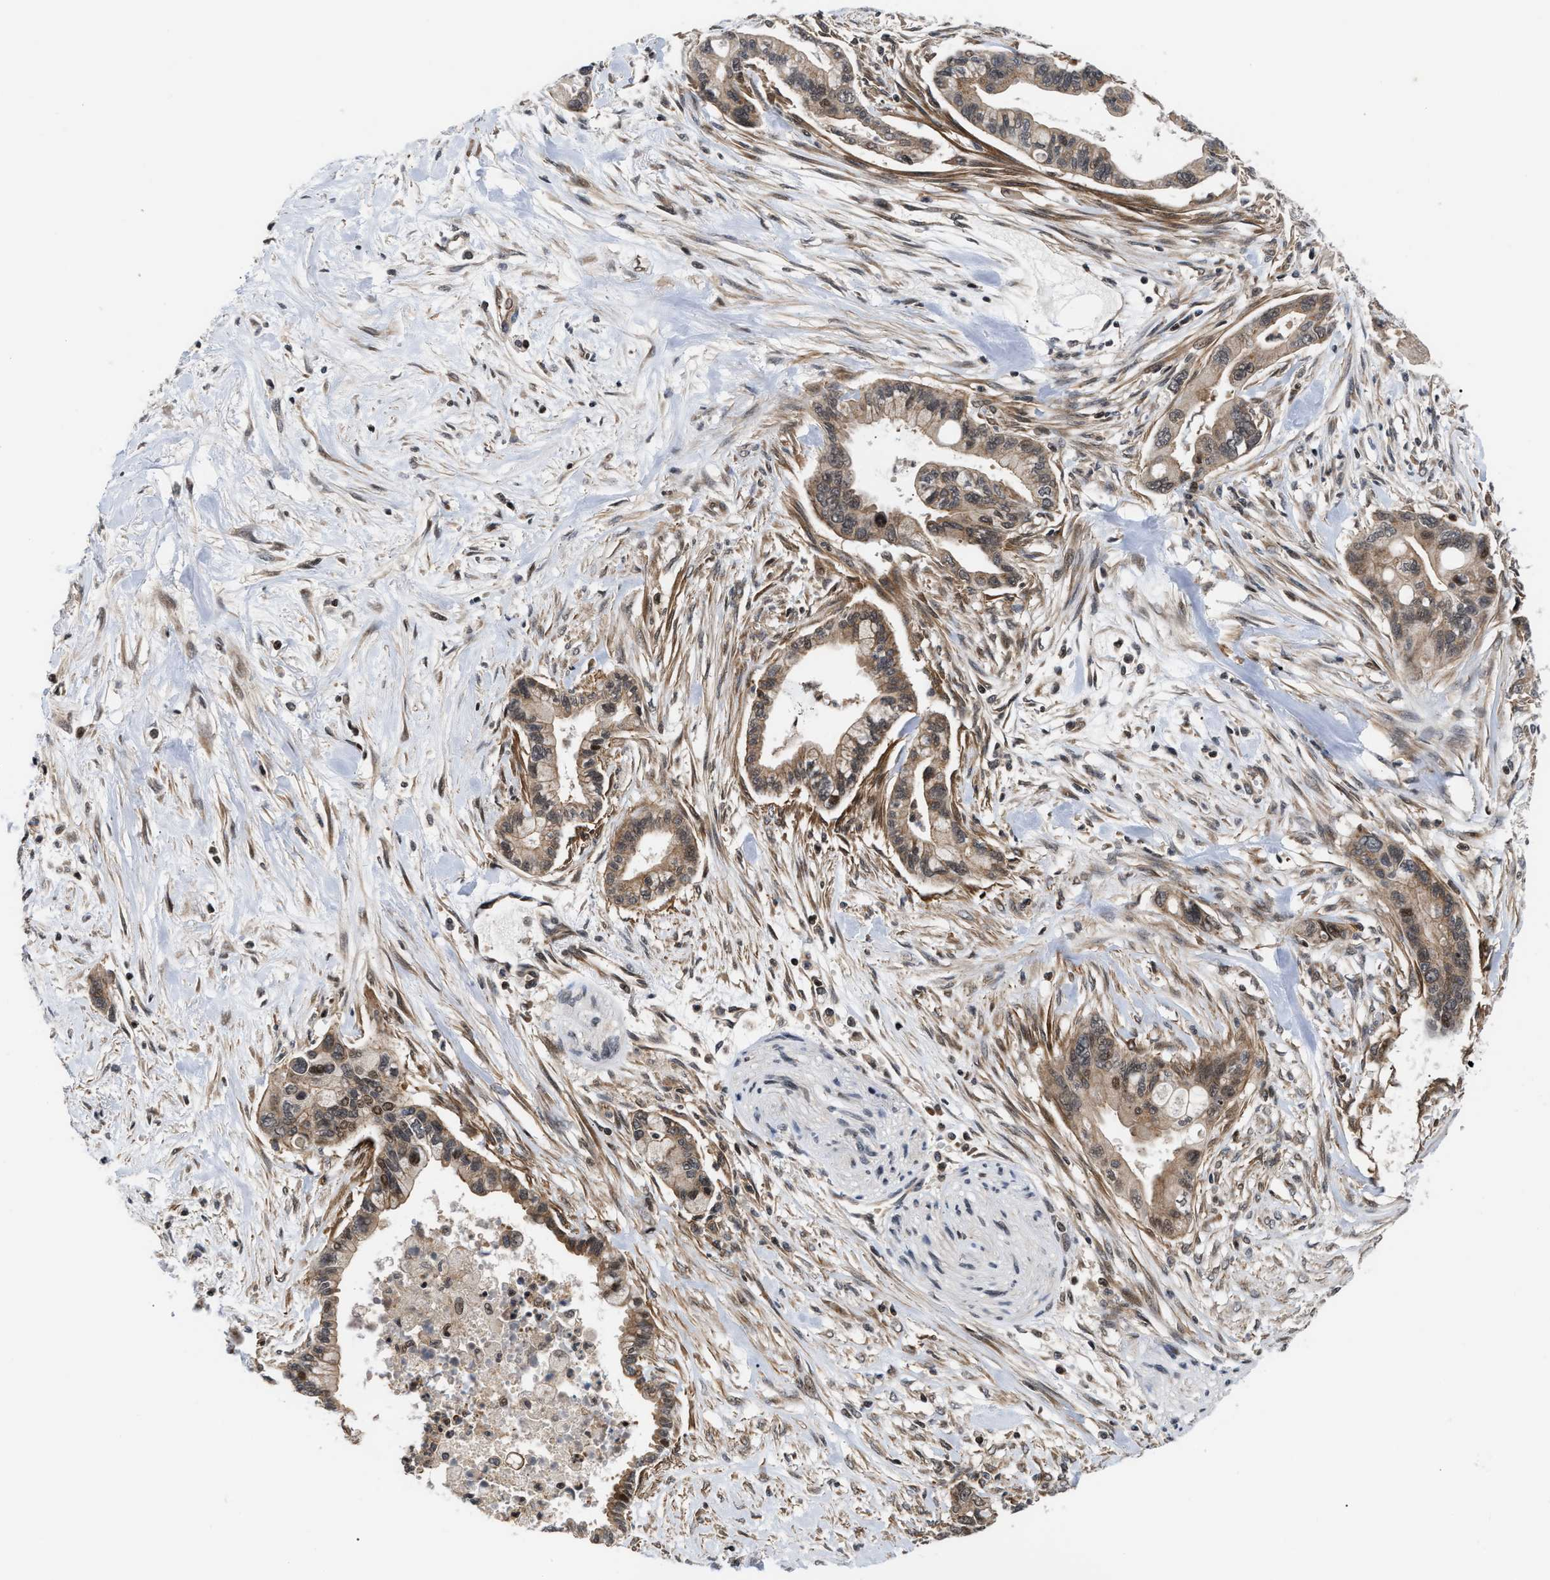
{"staining": {"intensity": "weak", "quantity": ">75%", "location": "cytoplasmic/membranous,nuclear"}, "tissue": "pancreatic cancer", "cell_type": "Tumor cells", "image_type": "cancer", "snomed": [{"axis": "morphology", "description": "Adenocarcinoma, NOS"}, {"axis": "topography", "description": "Pancreas"}], "caption": "Pancreatic cancer was stained to show a protein in brown. There is low levels of weak cytoplasmic/membranous and nuclear positivity in about >75% of tumor cells.", "gene": "STAU2", "patient": {"sex": "male", "age": 70}}